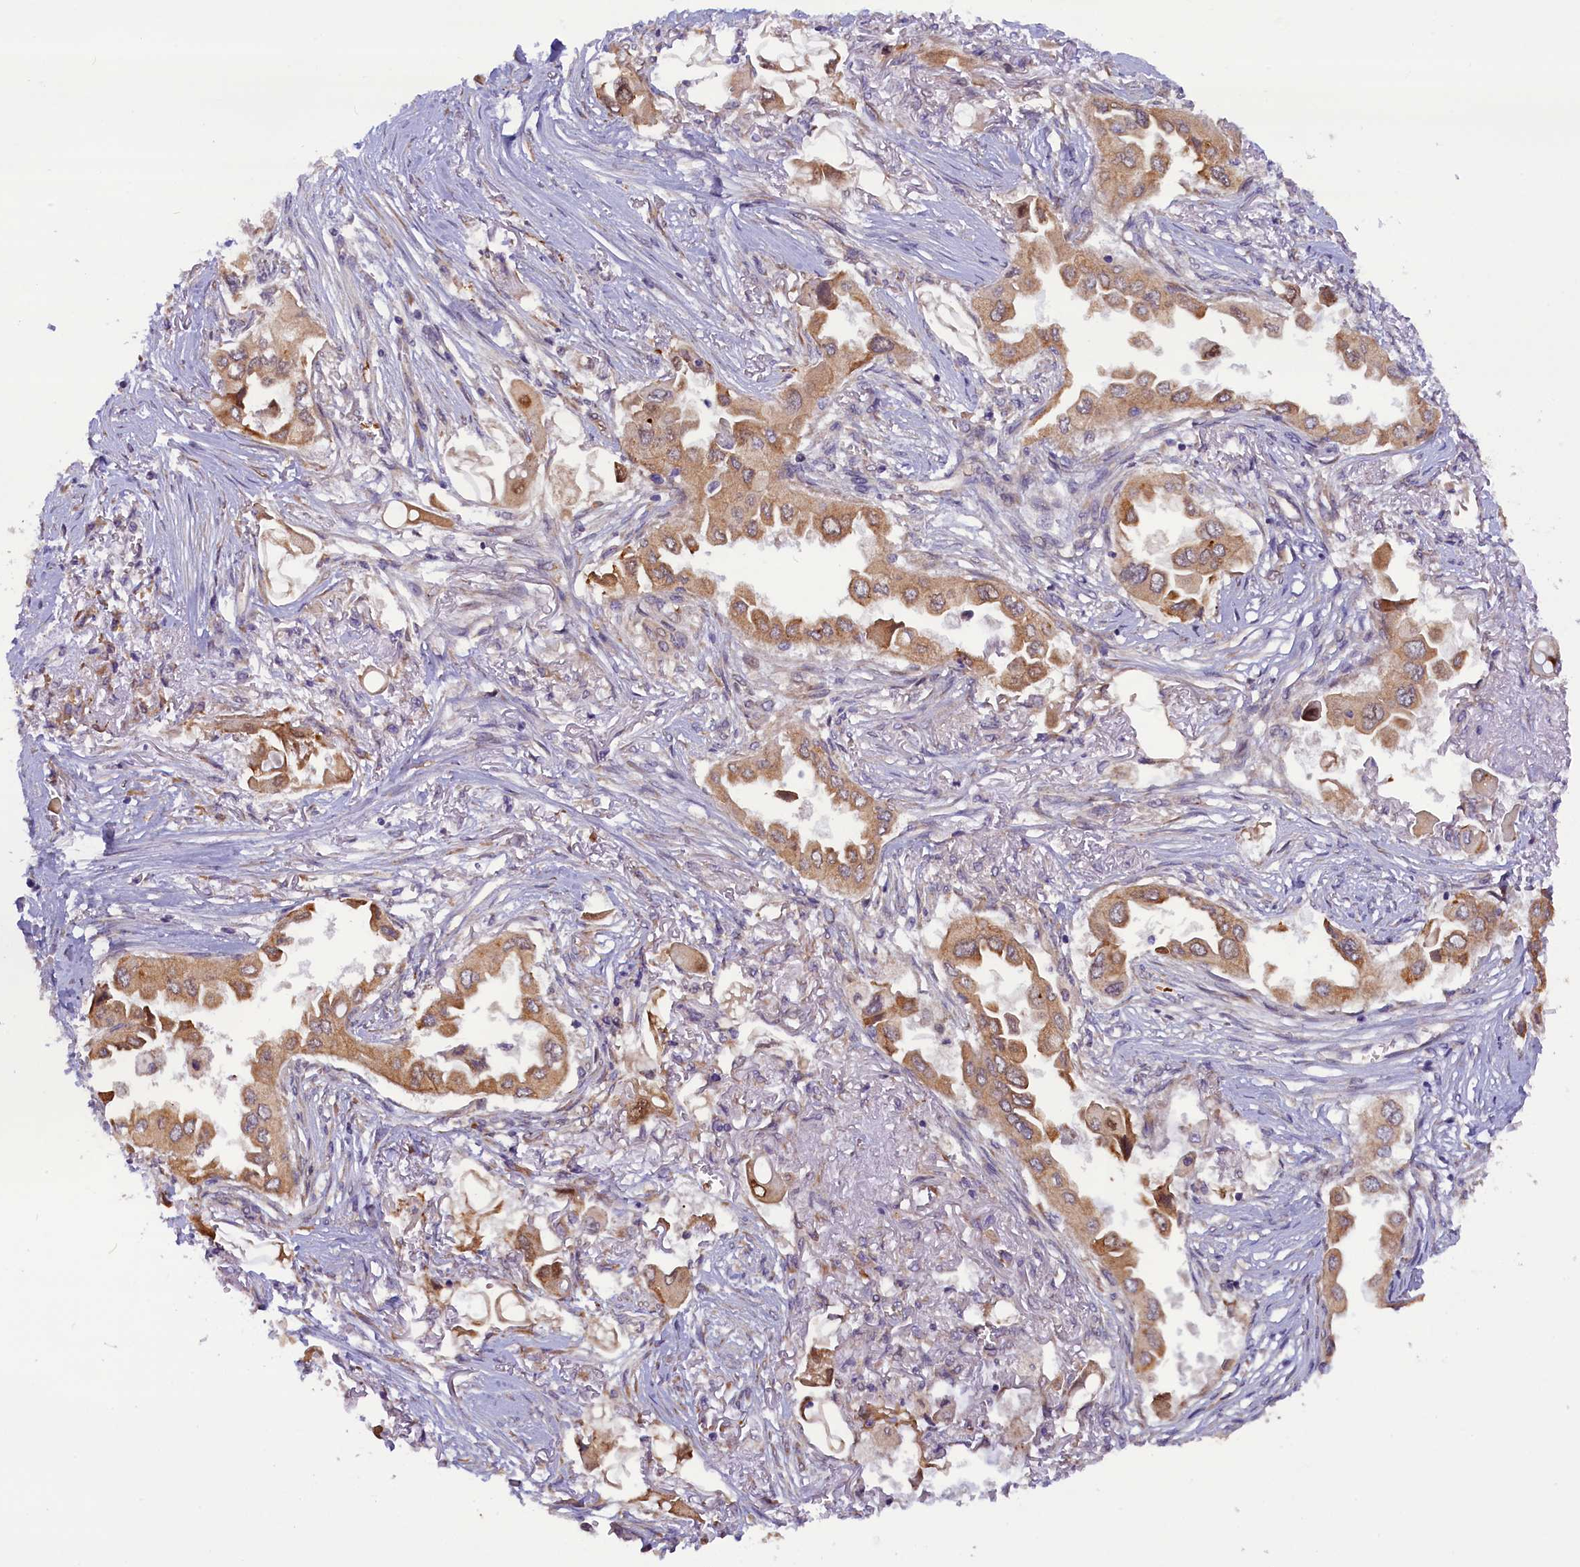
{"staining": {"intensity": "moderate", "quantity": ">75%", "location": "cytoplasmic/membranous"}, "tissue": "lung cancer", "cell_type": "Tumor cells", "image_type": "cancer", "snomed": [{"axis": "morphology", "description": "Adenocarcinoma, NOS"}, {"axis": "topography", "description": "Lung"}], "caption": "Moderate cytoplasmic/membranous expression is identified in approximately >75% of tumor cells in adenocarcinoma (lung). The staining was performed using DAB (3,3'-diaminobenzidine) to visualize the protein expression in brown, while the nuclei were stained in blue with hematoxylin (Magnification: 20x).", "gene": "CCDC9B", "patient": {"sex": "female", "age": 76}}